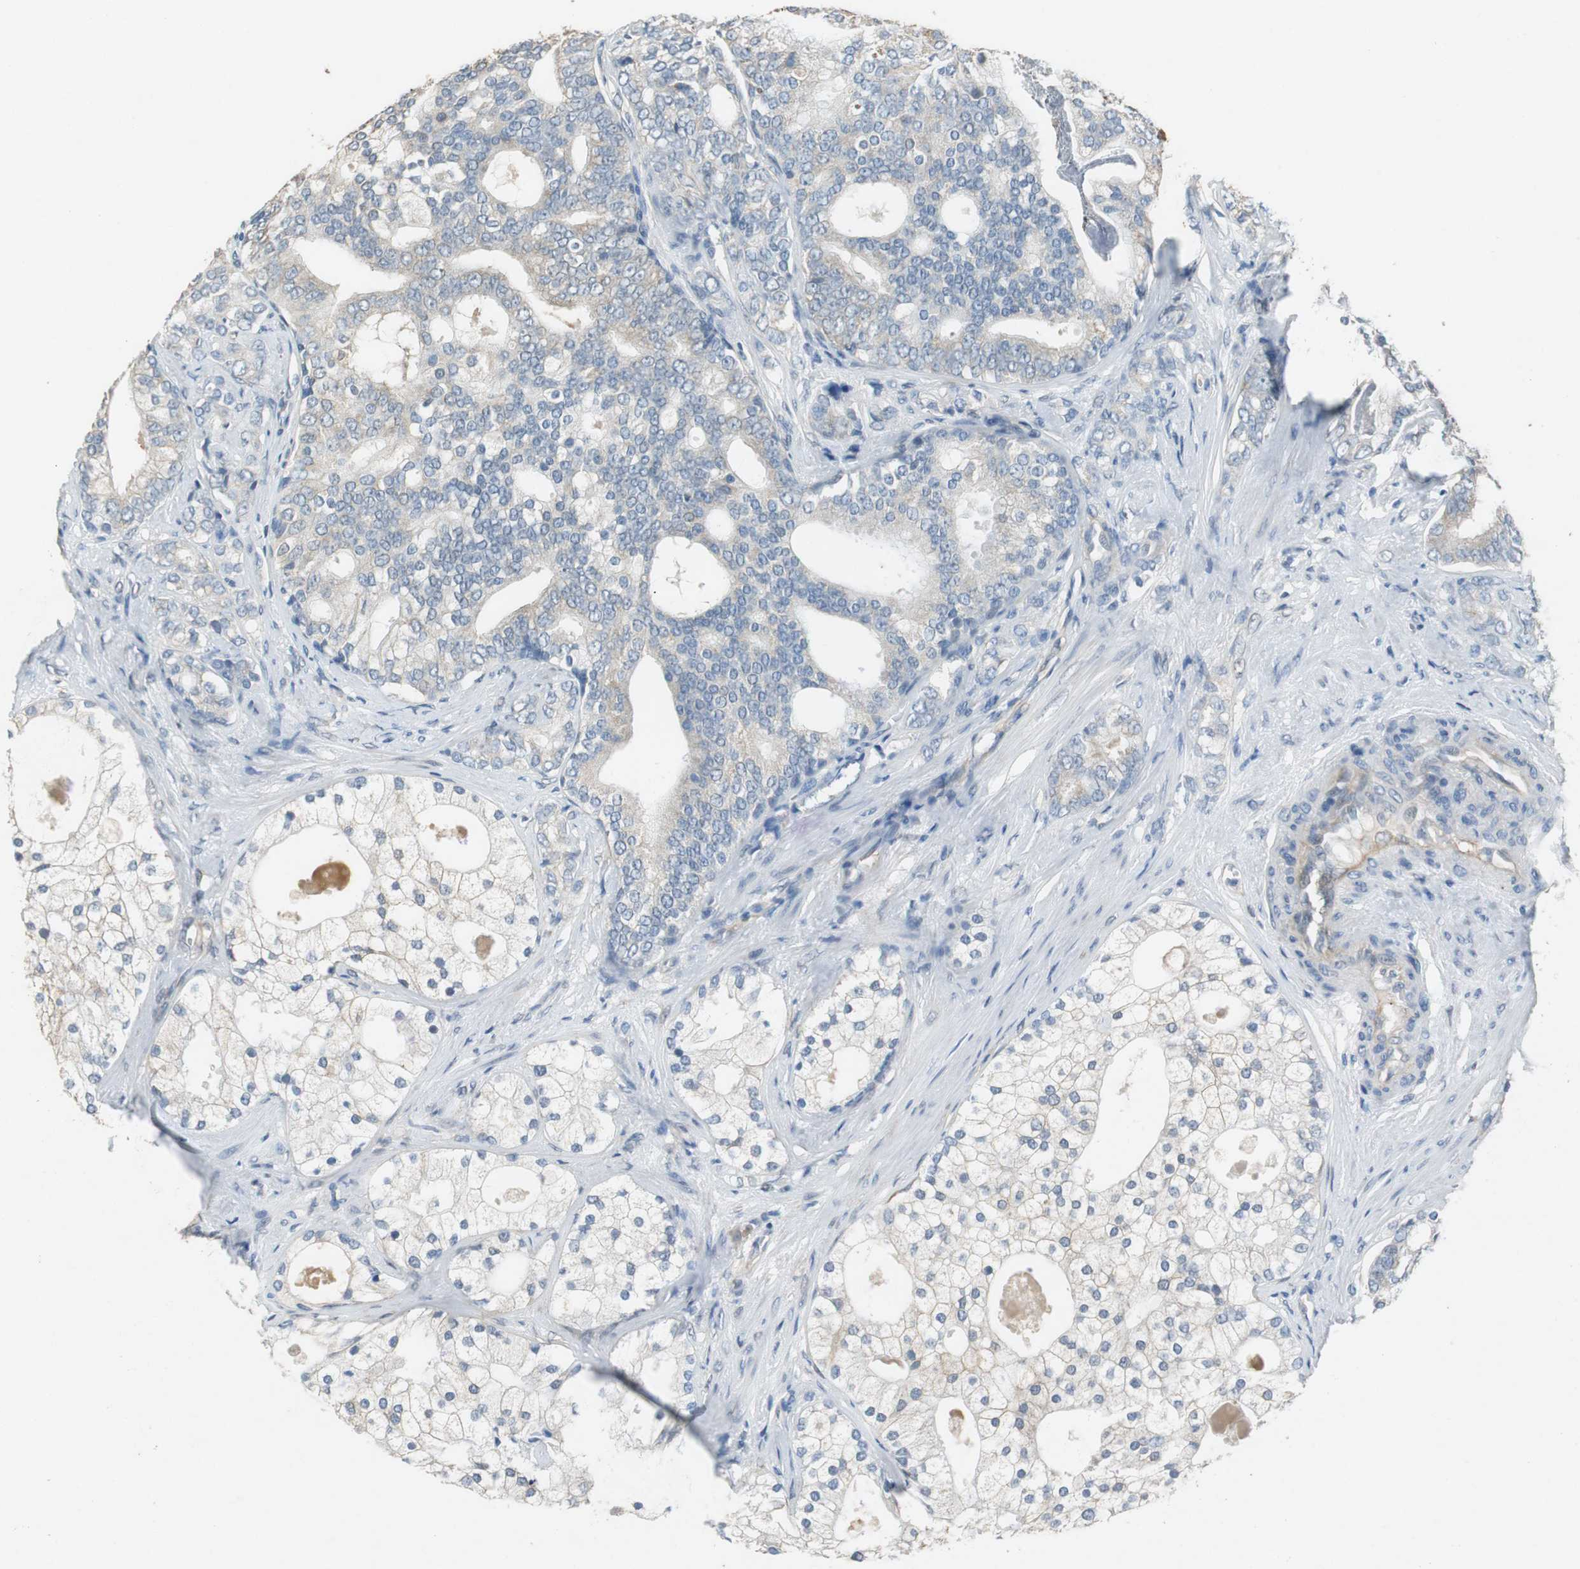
{"staining": {"intensity": "weak", "quantity": "25%-75%", "location": "cytoplasmic/membranous"}, "tissue": "prostate cancer", "cell_type": "Tumor cells", "image_type": "cancer", "snomed": [{"axis": "morphology", "description": "Adenocarcinoma, Low grade"}, {"axis": "topography", "description": "Prostate"}], "caption": "Protein staining by IHC demonstrates weak cytoplasmic/membranous staining in about 25%-75% of tumor cells in prostate cancer (low-grade adenocarcinoma).", "gene": "ALDH4A1", "patient": {"sex": "male", "age": 58}}